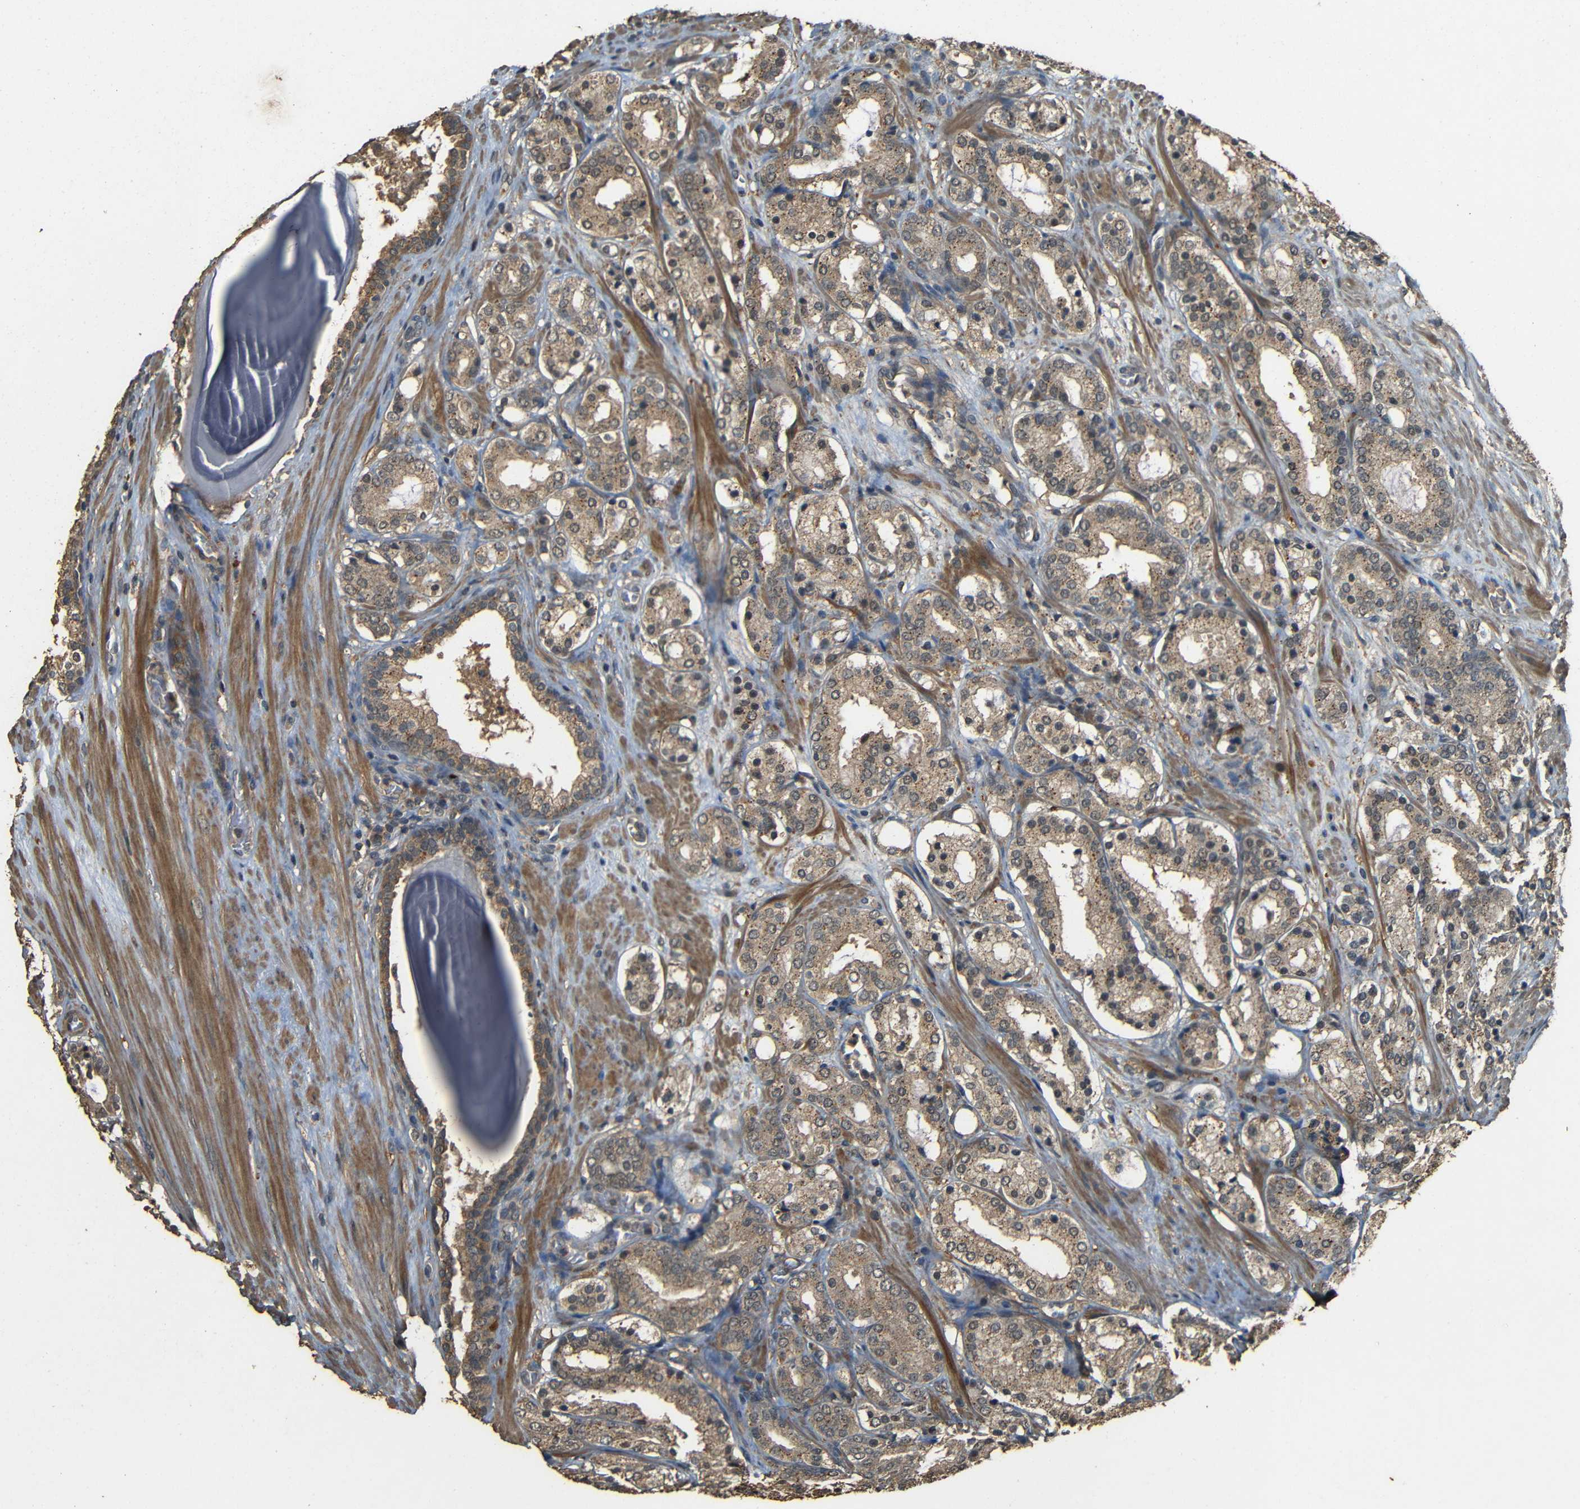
{"staining": {"intensity": "moderate", "quantity": ">75%", "location": "cytoplasmic/membranous"}, "tissue": "prostate cancer", "cell_type": "Tumor cells", "image_type": "cancer", "snomed": [{"axis": "morphology", "description": "Adenocarcinoma, Low grade"}, {"axis": "topography", "description": "Prostate"}], "caption": "A photomicrograph of prostate adenocarcinoma (low-grade) stained for a protein shows moderate cytoplasmic/membranous brown staining in tumor cells.", "gene": "PDE5A", "patient": {"sex": "male", "age": 69}}